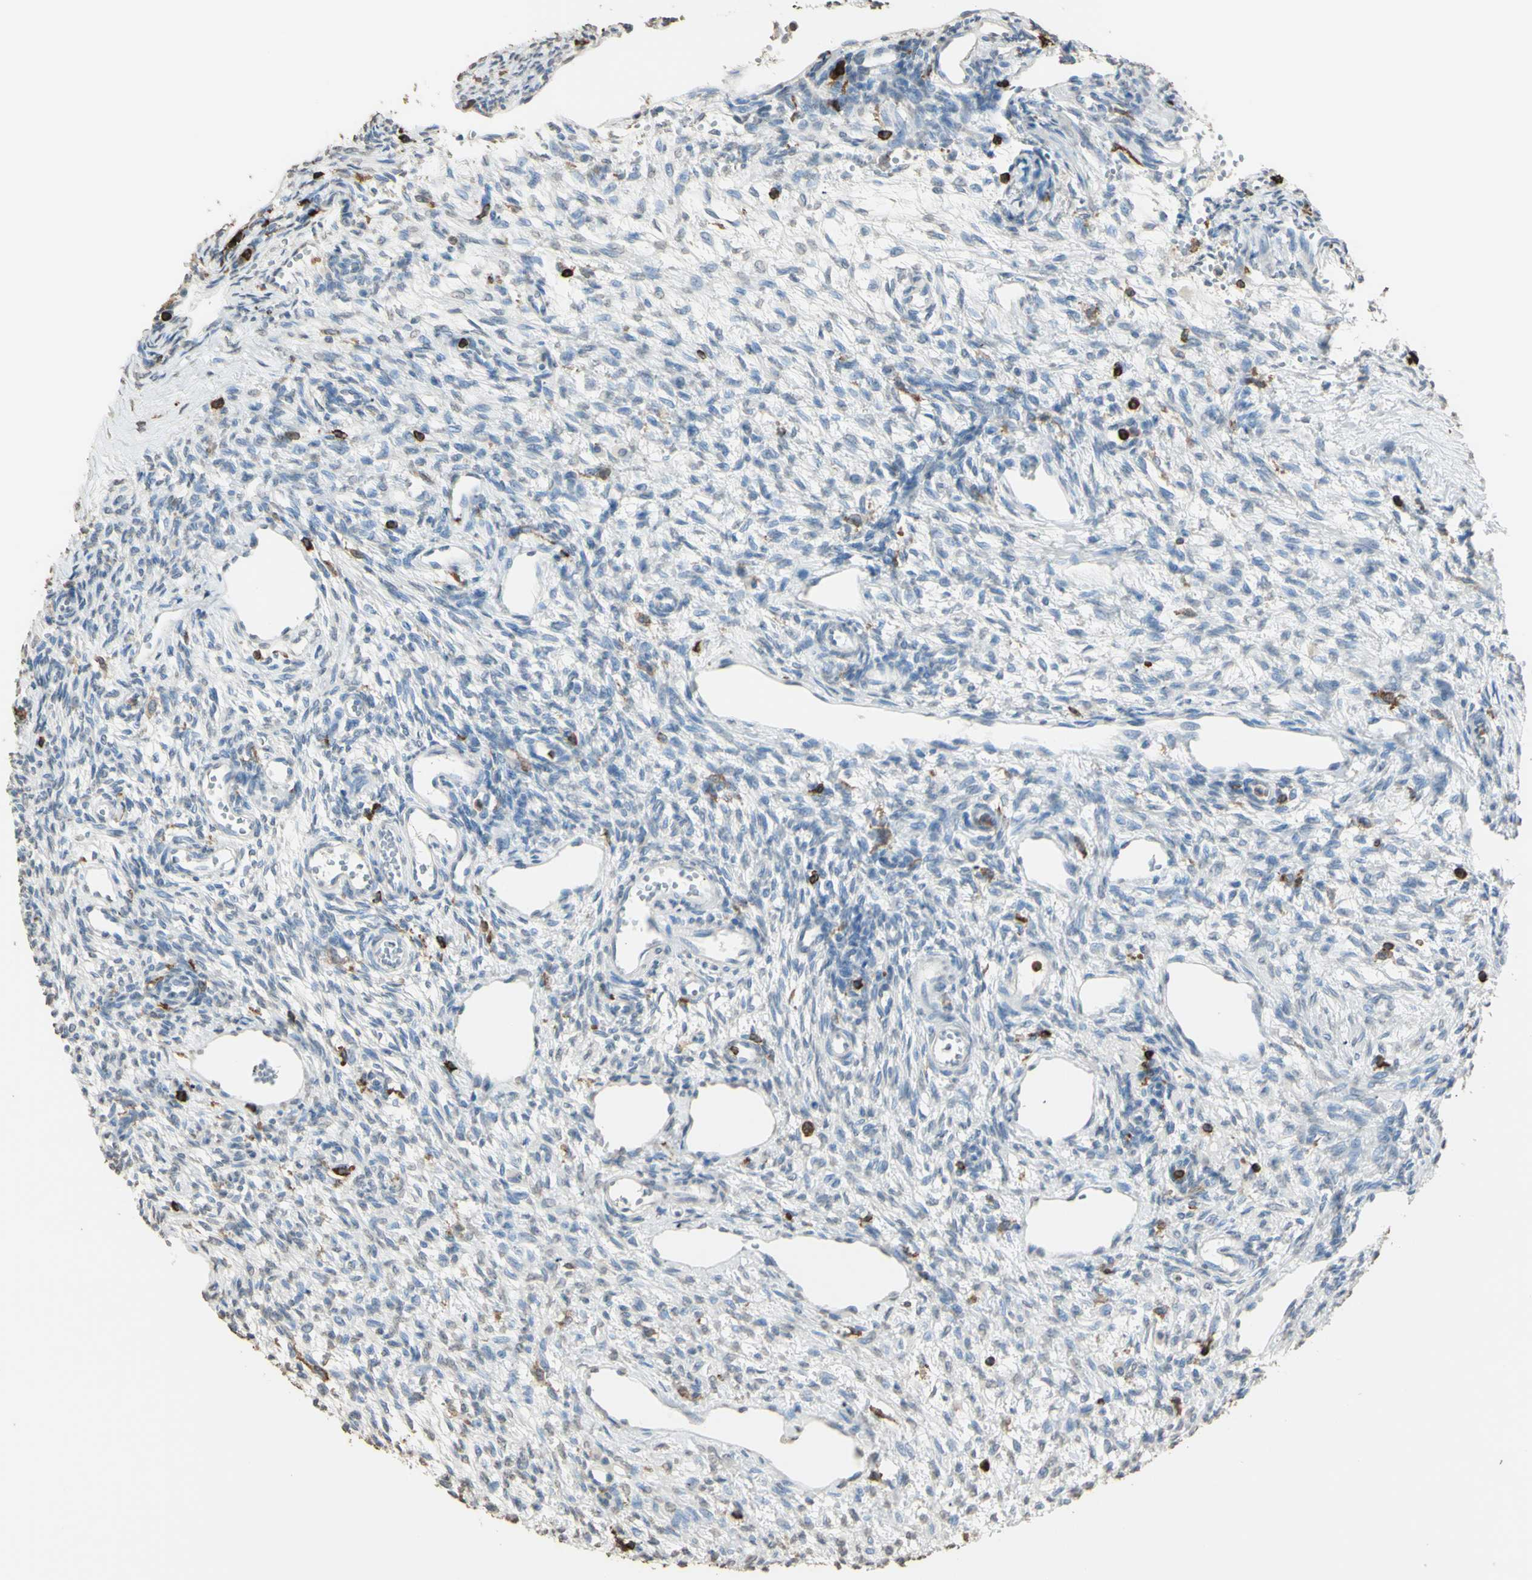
{"staining": {"intensity": "negative", "quantity": "none", "location": "none"}, "tissue": "ovary", "cell_type": "Ovarian stroma cells", "image_type": "normal", "snomed": [{"axis": "morphology", "description": "Normal tissue, NOS"}, {"axis": "topography", "description": "Ovary"}], "caption": "This histopathology image is of unremarkable ovary stained with IHC to label a protein in brown with the nuclei are counter-stained blue. There is no expression in ovarian stroma cells. (Immunohistochemistry (ihc), brightfield microscopy, high magnification).", "gene": "PSTPIP1", "patient": {"sex": "female", "age": 33}}